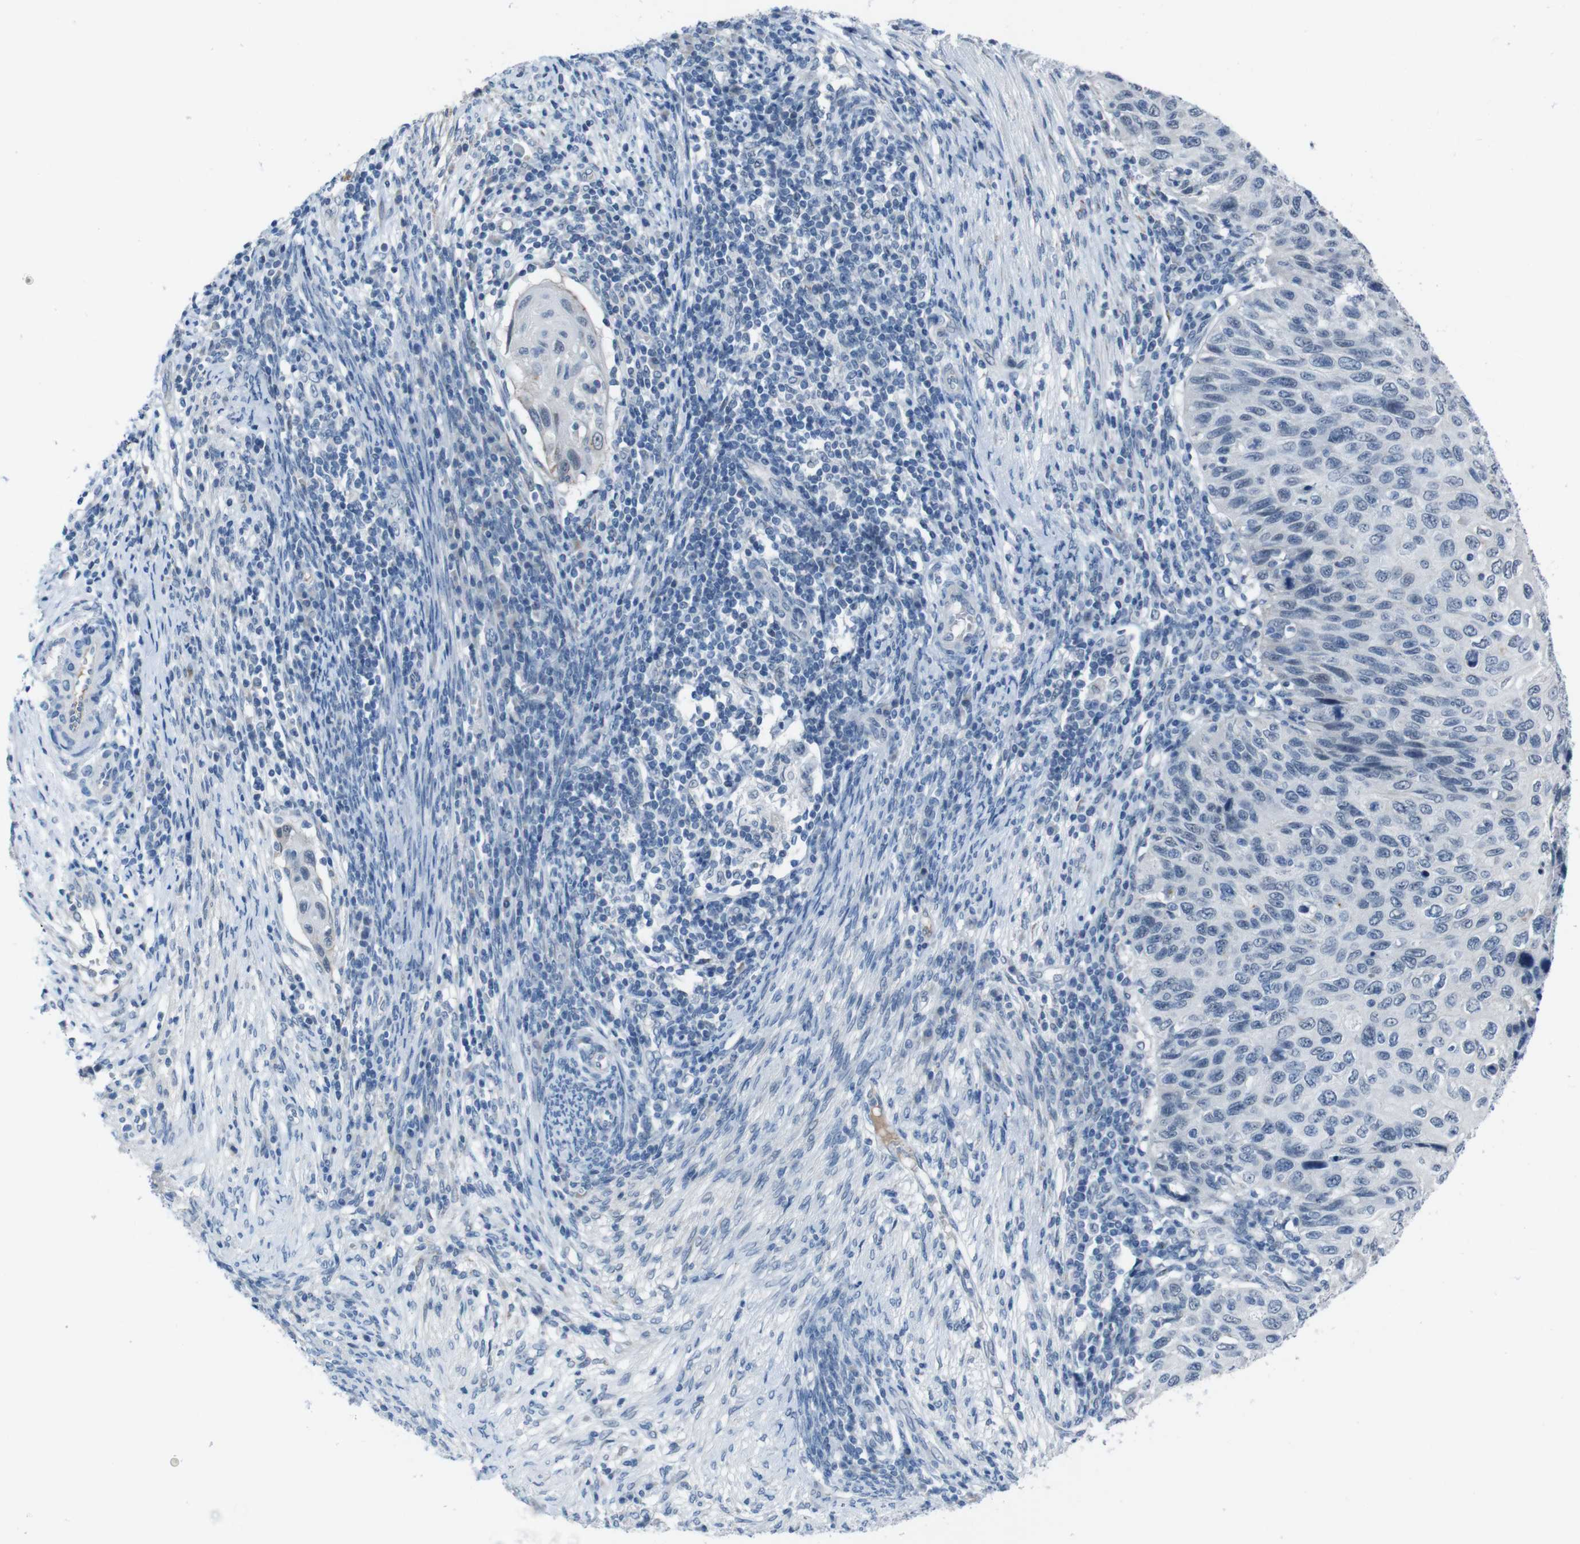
{"staining": {"intensity": "negative", "quantity": "none", "location": "none"}, "tissue": "cervical cancer", "cell_type": "Tumor cells", "image_type": "cancer", "snomed": [{"axis": "morphology", "description": "Squamous cell carcinoma, NOS"}, {"axis": "topography", "description": "Cervix"}], "caption": "This is an immunohistochemistry photomicrograph of human cervical cancer. There is no staining in tumor cells.", "gene": "CDHR2", "patient": {"sex": "female", "age": 70}}